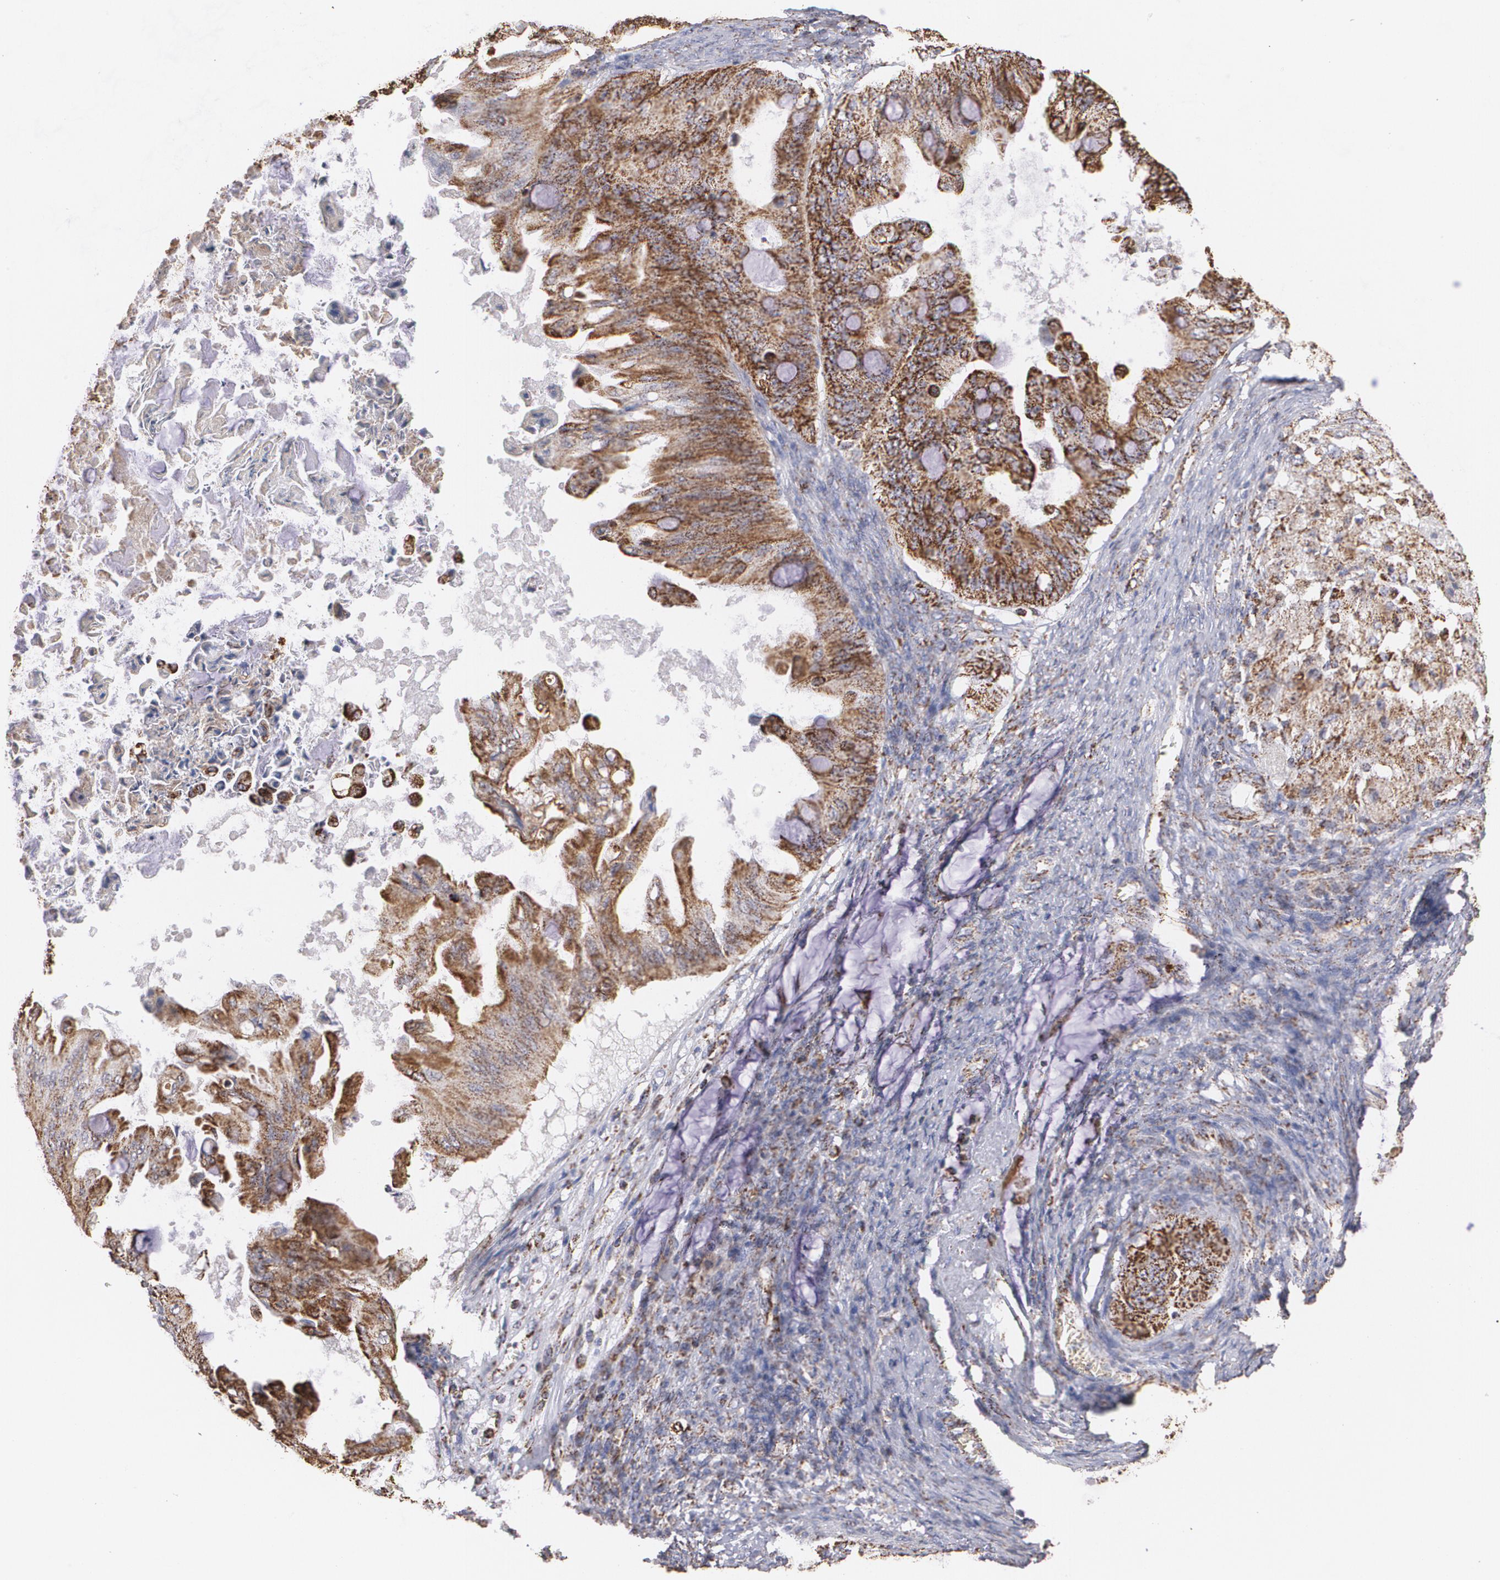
{"staining": {"intensity": "moderate", "quantity": ">75%", "location": "cytoplasmic/membranous"}, "tissue": "ovarian cancer", "cell_type": "Tumor cells", "image_type": "cancer", "snomed": [{"axis": "morphology", "description": "Cystadenocarcinoma, mucinous, NOS"}, {"axis": "topography", "description": "Ovary"}], "caption": "Tumor cells exhibit moderate cytoplasmic/membranous staining in approximately >75% of cells in ovarian mucinous cystadenocarcinoma.", "gene": "HSPD1", "patient": {"sex": "female", "age": 37}}